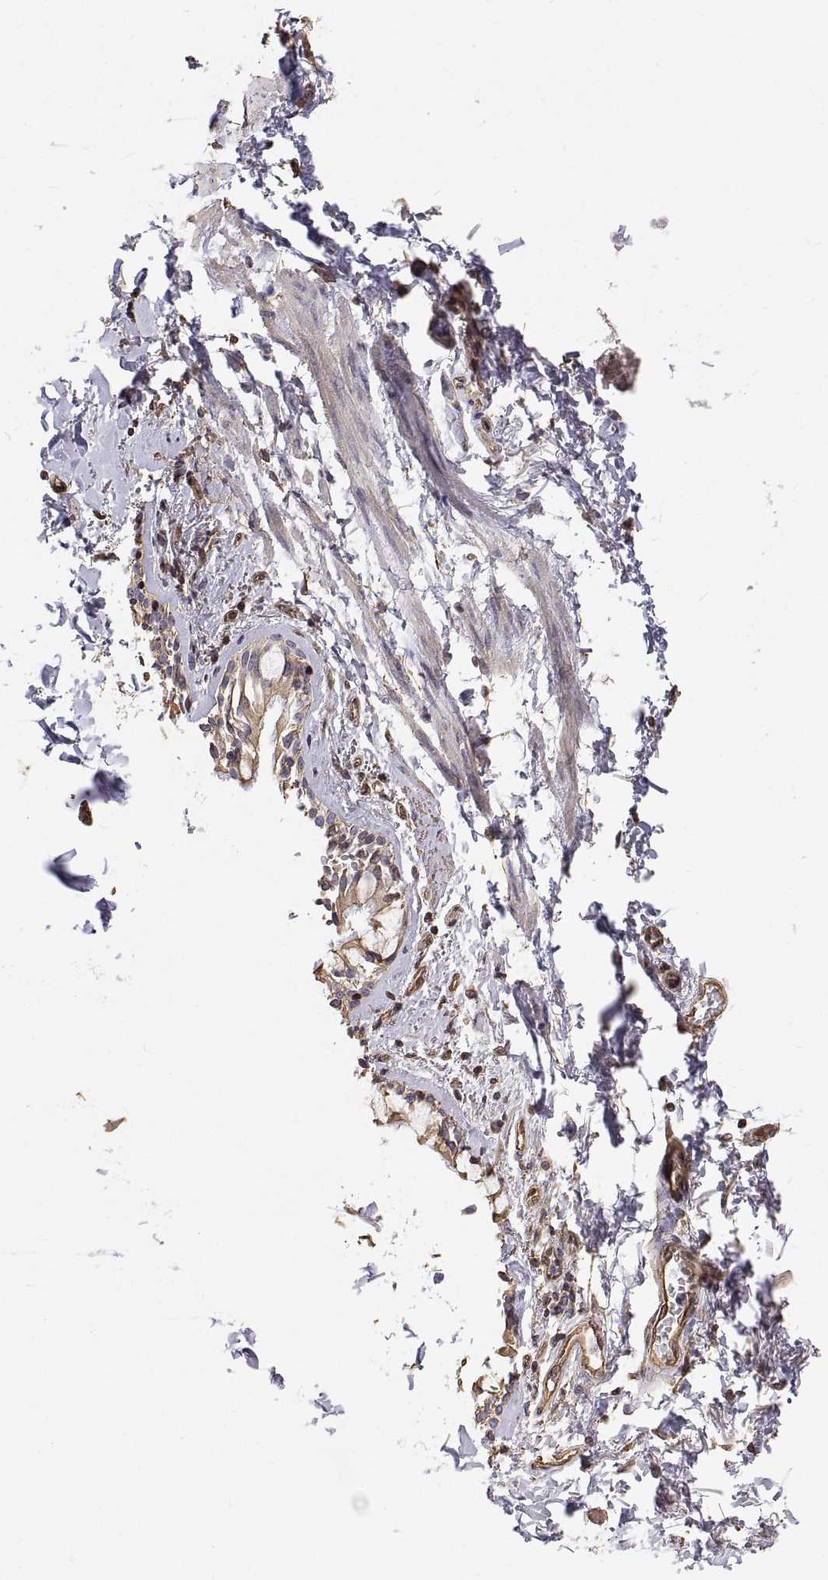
{"staining": {"intensity": "negative", "quantity": "none", "location": "none"}, "tissue": "soft tissue", "cell_type": "Fibroblasts", "image_type": "normal", "snomed": [{"axis": "morphology", "description": "Normal tissue, NOS"}, {"axis": "topography", "description": "Cartilage tissue"}, {"axis": "topography", "description": "Bronchus"}, {"axis": "topography", "description": "Peripheral nerve tissue"}], "caption": "An IHC photomicrograph of normal soft tissue is shown. There is no staining in fibroblasts of soft tissue. (Immunohistochemistry (ihc), brightfield microscopy, high magnification).", "gene": "GSDMA", "patient": {"sex": "male", "age": 67}}